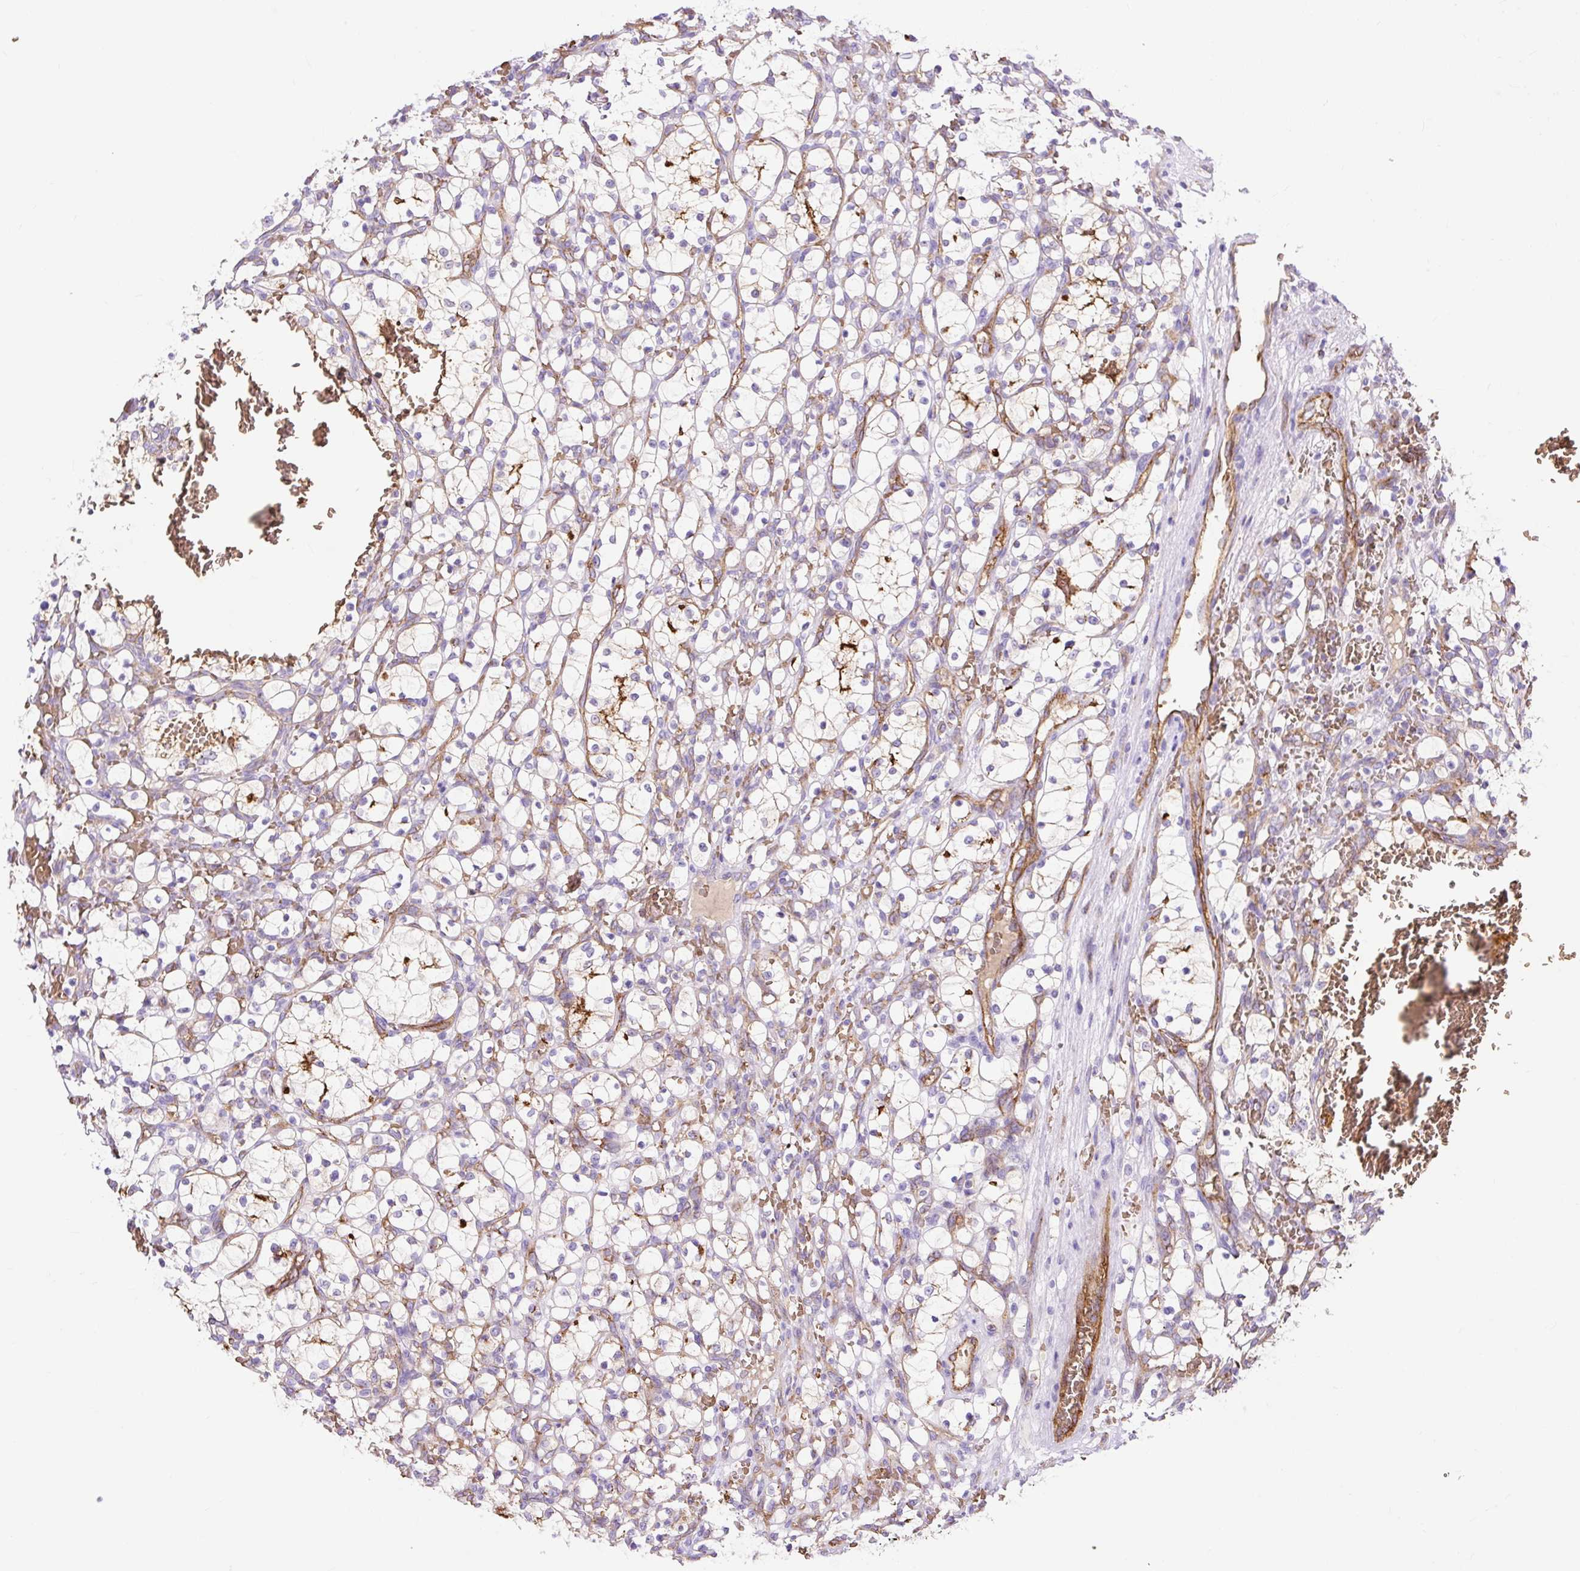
{"staining": {"intensity": "negative", "quantity": "none", "location": "none"}, "tissue": "renal cancer", "cell_type": "Tumor cells", "image_type": "cancer", "snomed": [{"axis": "morphology", "description": "Adenocarcinoma, NOS"}, {"axis": "topography", "description": "Kidney"}], "caption": "Human renal cancer (adenocarcinoma) stained for a protein using immunohistochemistry exhibits no staining in tumor cells.", "gene": "HIP1R", "patient": {"sex": "female", "age": 69}}